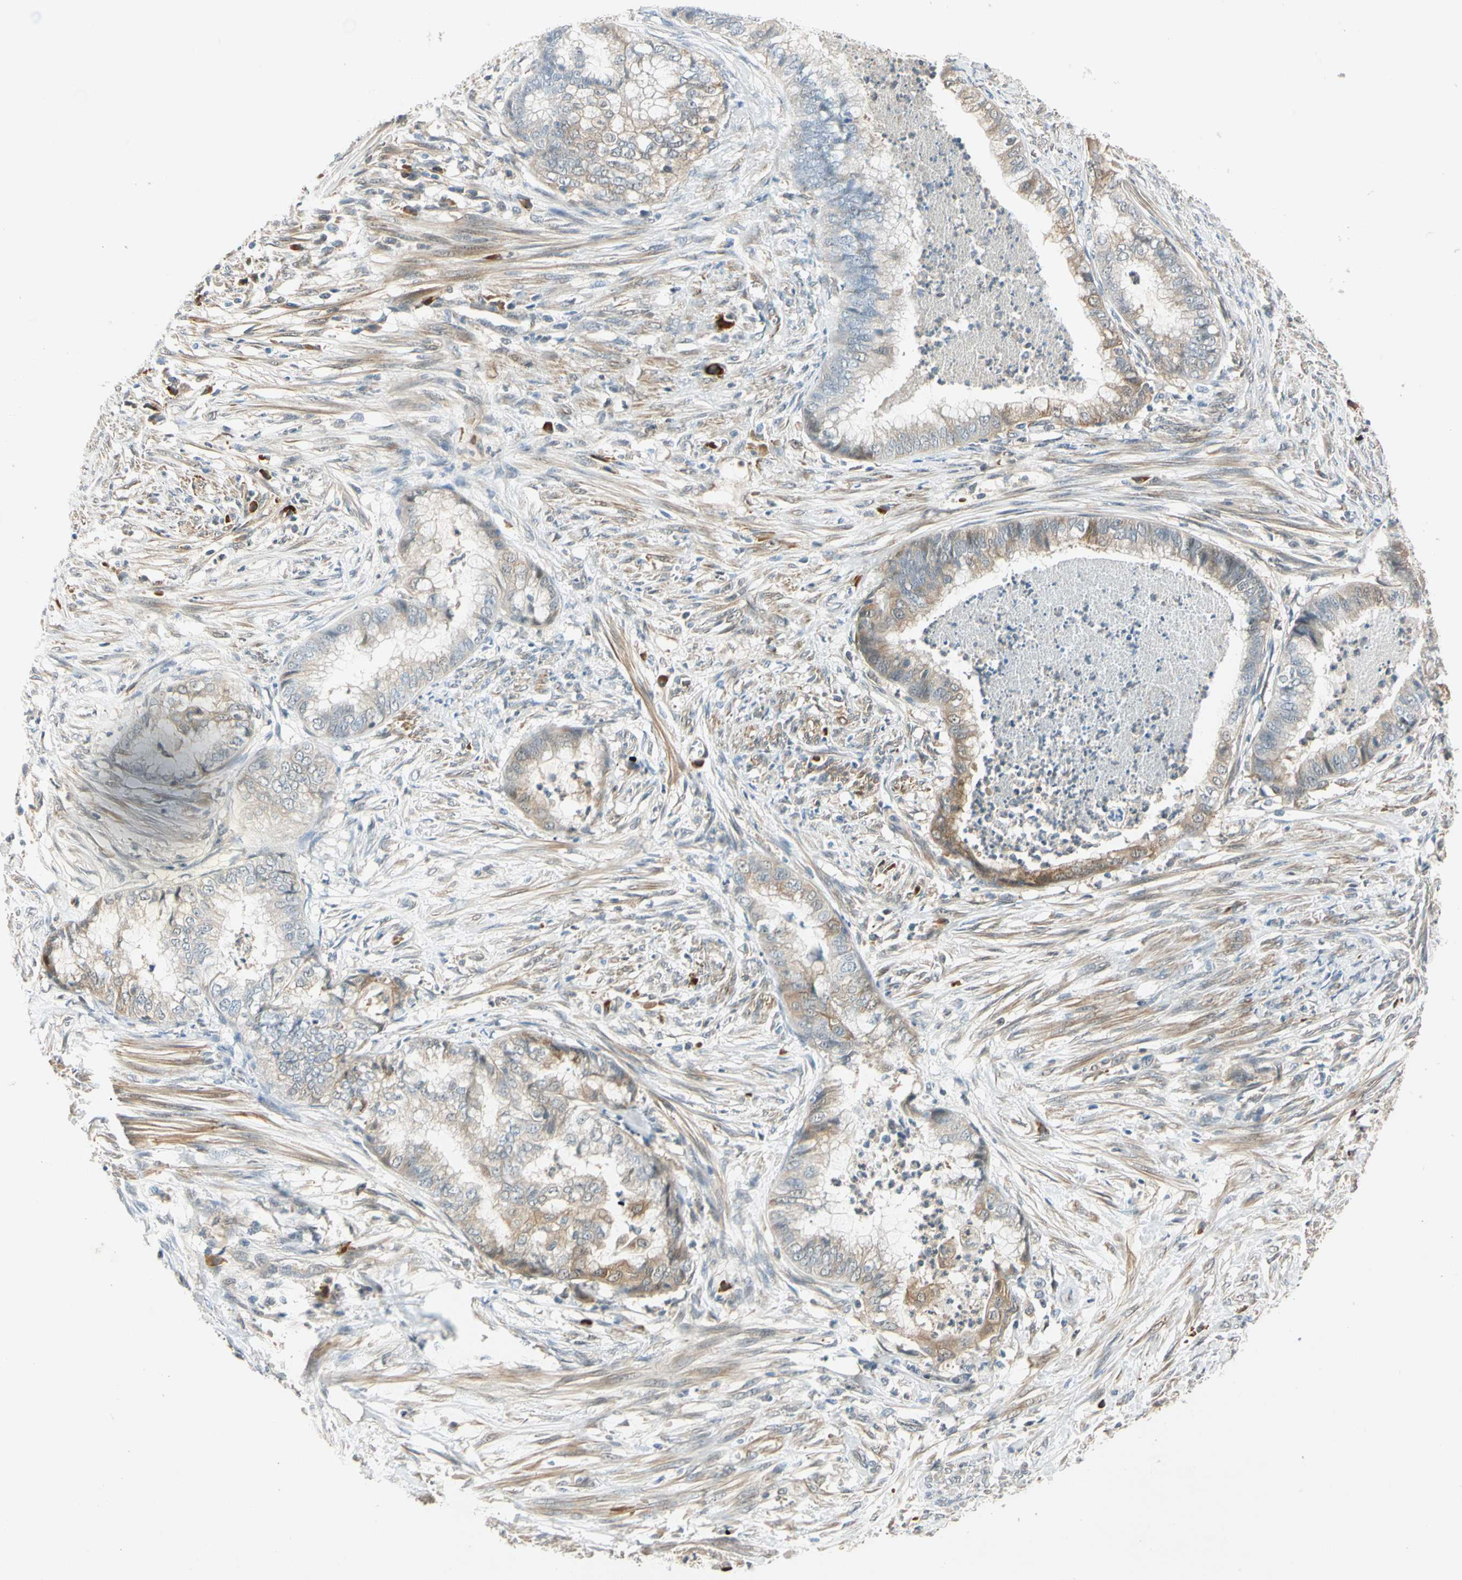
{"staining": {"intensity": "moderate", "quantity": "25%-75%", "location": "cytoplasmic/membranous"}, "tissue": "endometrial cancer", "cell_type": "Tumor cells", "image_type": "cancer", "snomed": [{"axis": "morphology", "description": "Necrosis, NOS"}, {"axis": "morphology", "description": "Adenocarcinoma, NOS"}, {"axis": "topography", "description": "Endometrium"}], "caption": "Protein expression analysis of human endometrial cancer reveals moderate cytoplasmic/membranous positivity in approximately 25%-75% of tumor cells.", "gene": "WIPI1", "patient": {"sex": "female", "age": 79}}